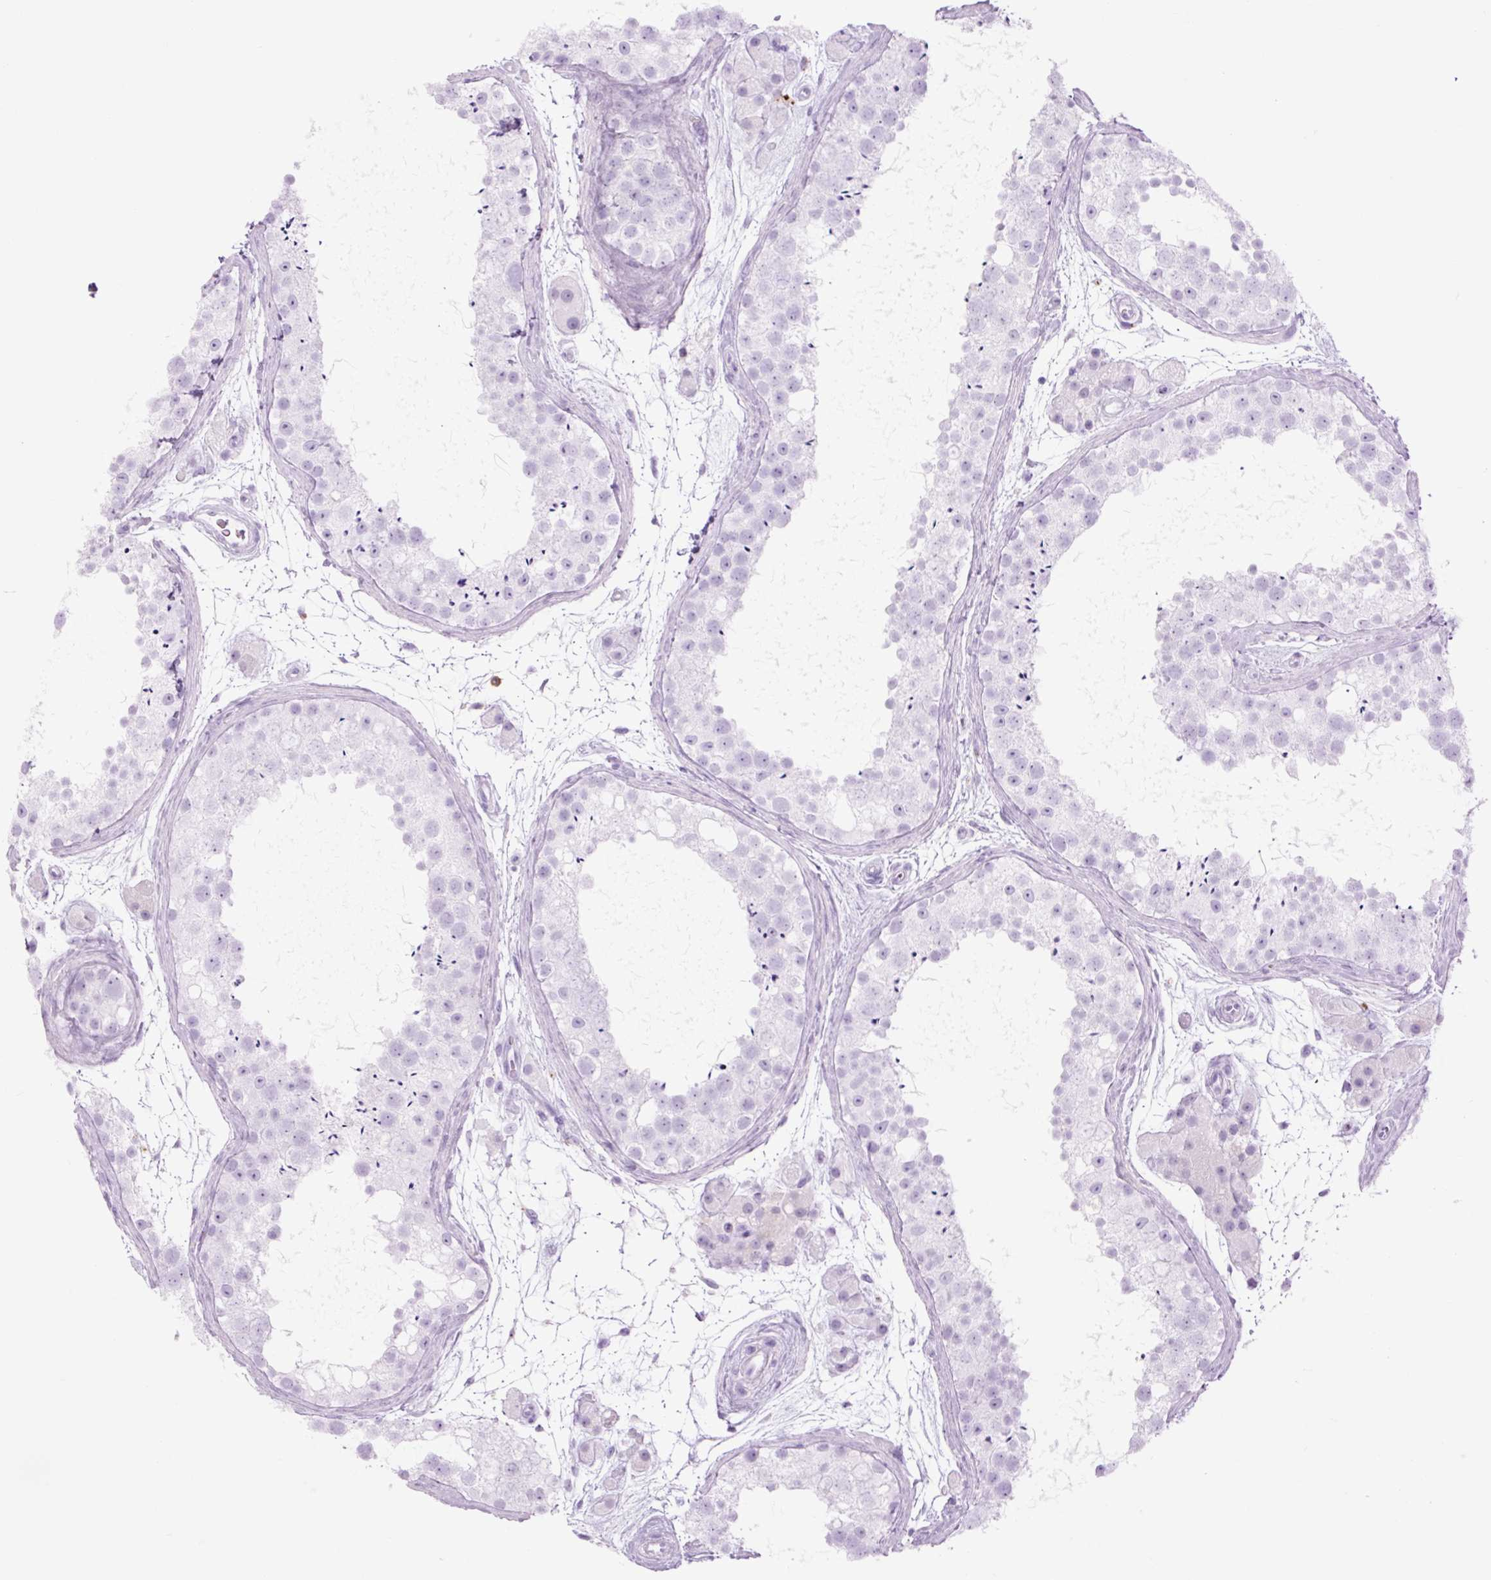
{"staining": {"intensity": "negative", "quantity": "none", "location": "none"}, "tissue": "testis", "cell_type": "Cells in seminiferous ducts", "image_type": "normal", "snomed": [{"axis": "morphology", "description": "Normal tissue, NOS"}, {"axis": "topography", "description": "Testis"}], "caption": "Immunohistochemistry (IHC) histopathology image of normal testis stained for a protein (brown), which reveals no staining in cells in seminiferous ducts.", "gene": "LYZ", "patient": {"sex": "male", "age": 41}}